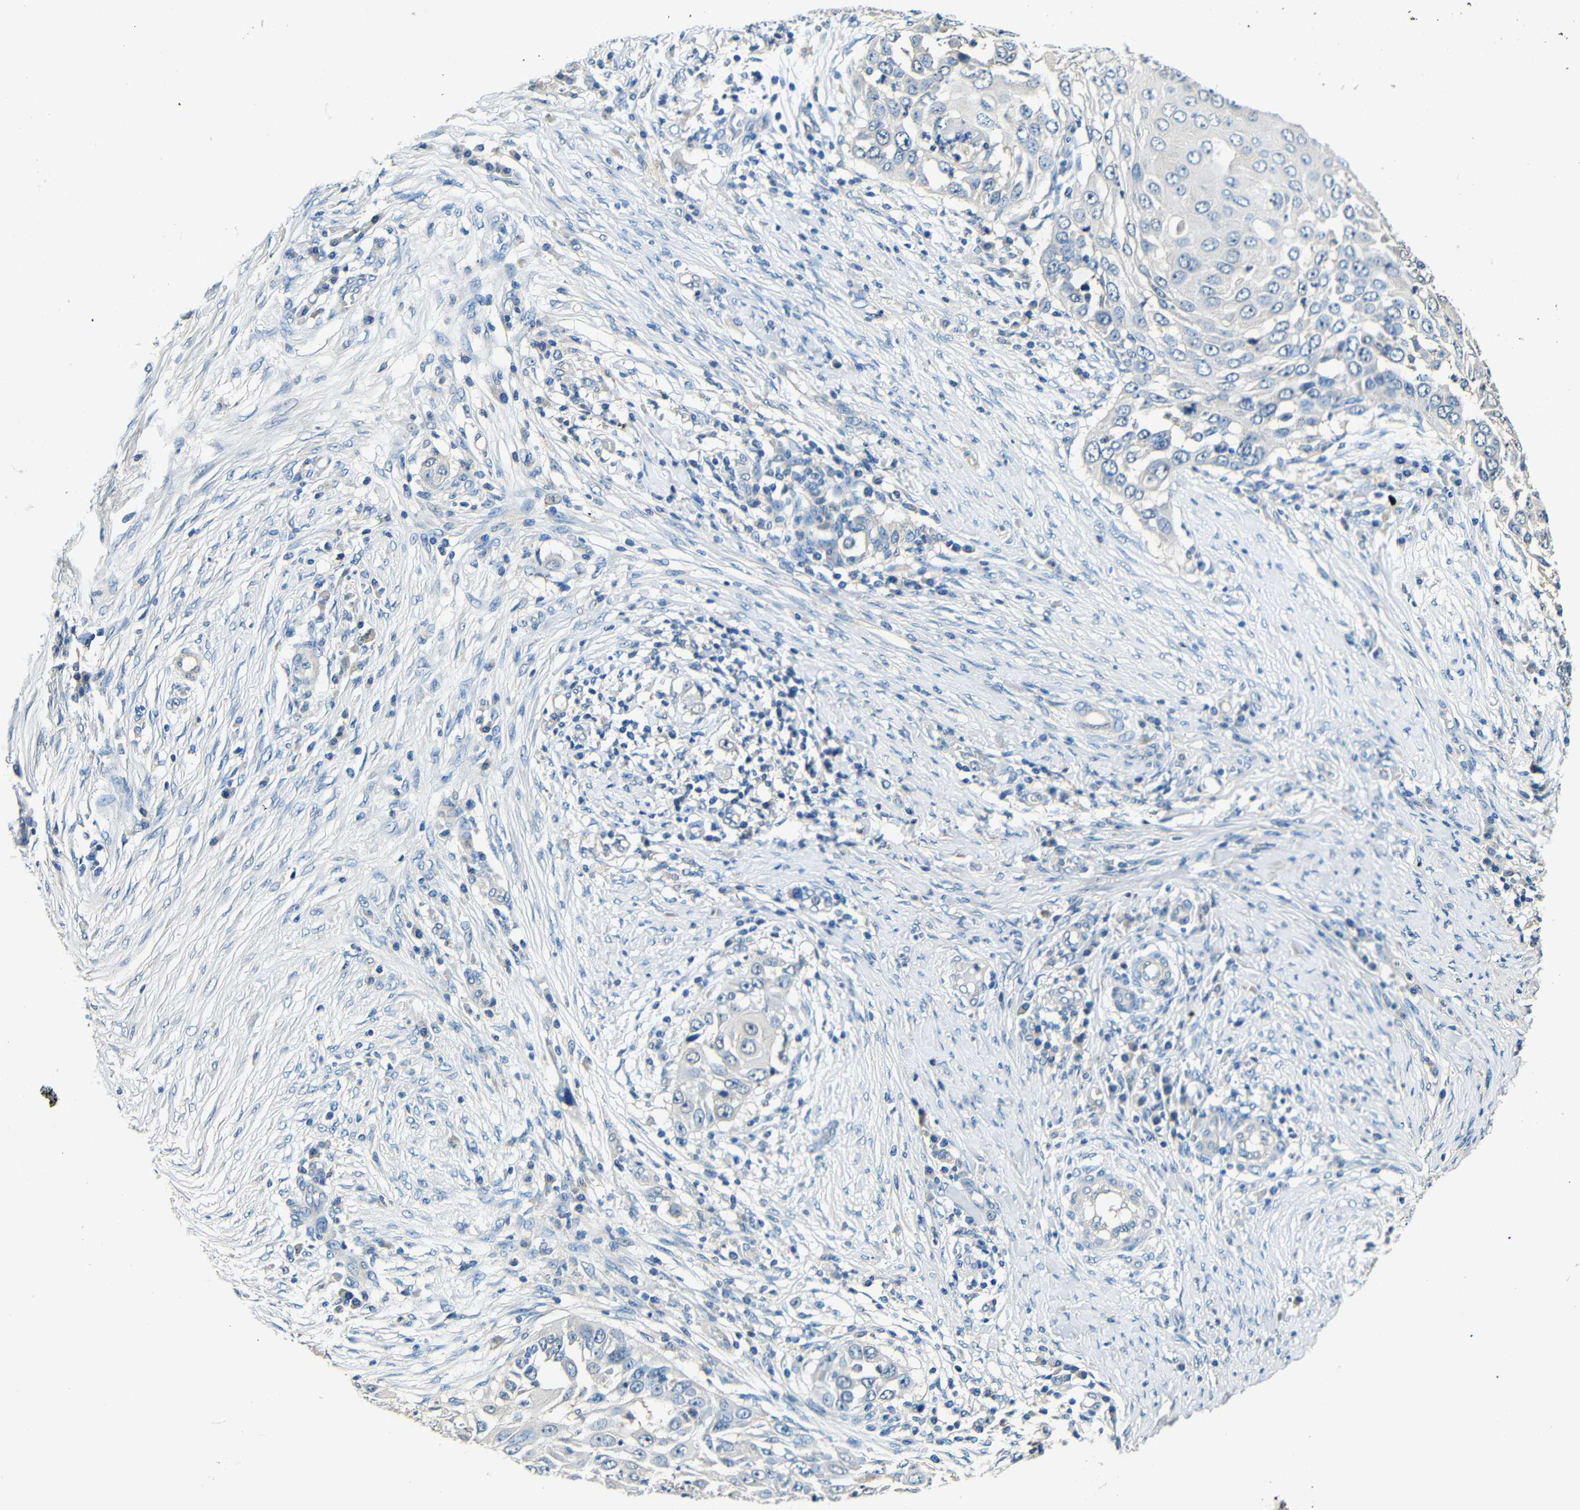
{"staining": {"intensity": "negative", "quantity": "none", "location": "none"}, "tissue": "skin cancer", "cell_type": "Tumor cells", "image_type": "cancer", "snomed": [{"axis": "morphology", "description": "Squamous cell carcinoma, NOS"}, {"axis": "topography", "description": "Skin"}], "caption": "A histopathology image of human skin squamous cell carcinoma is negative for staining in tumor cells. The staining is performed using DAB (3,3'-diaminobenzidine) brown chromogen with nuclei counter-stained in using hematoxylin.", "gene": "ADAP1", "patient": {"sex": "female", "age": 44}}